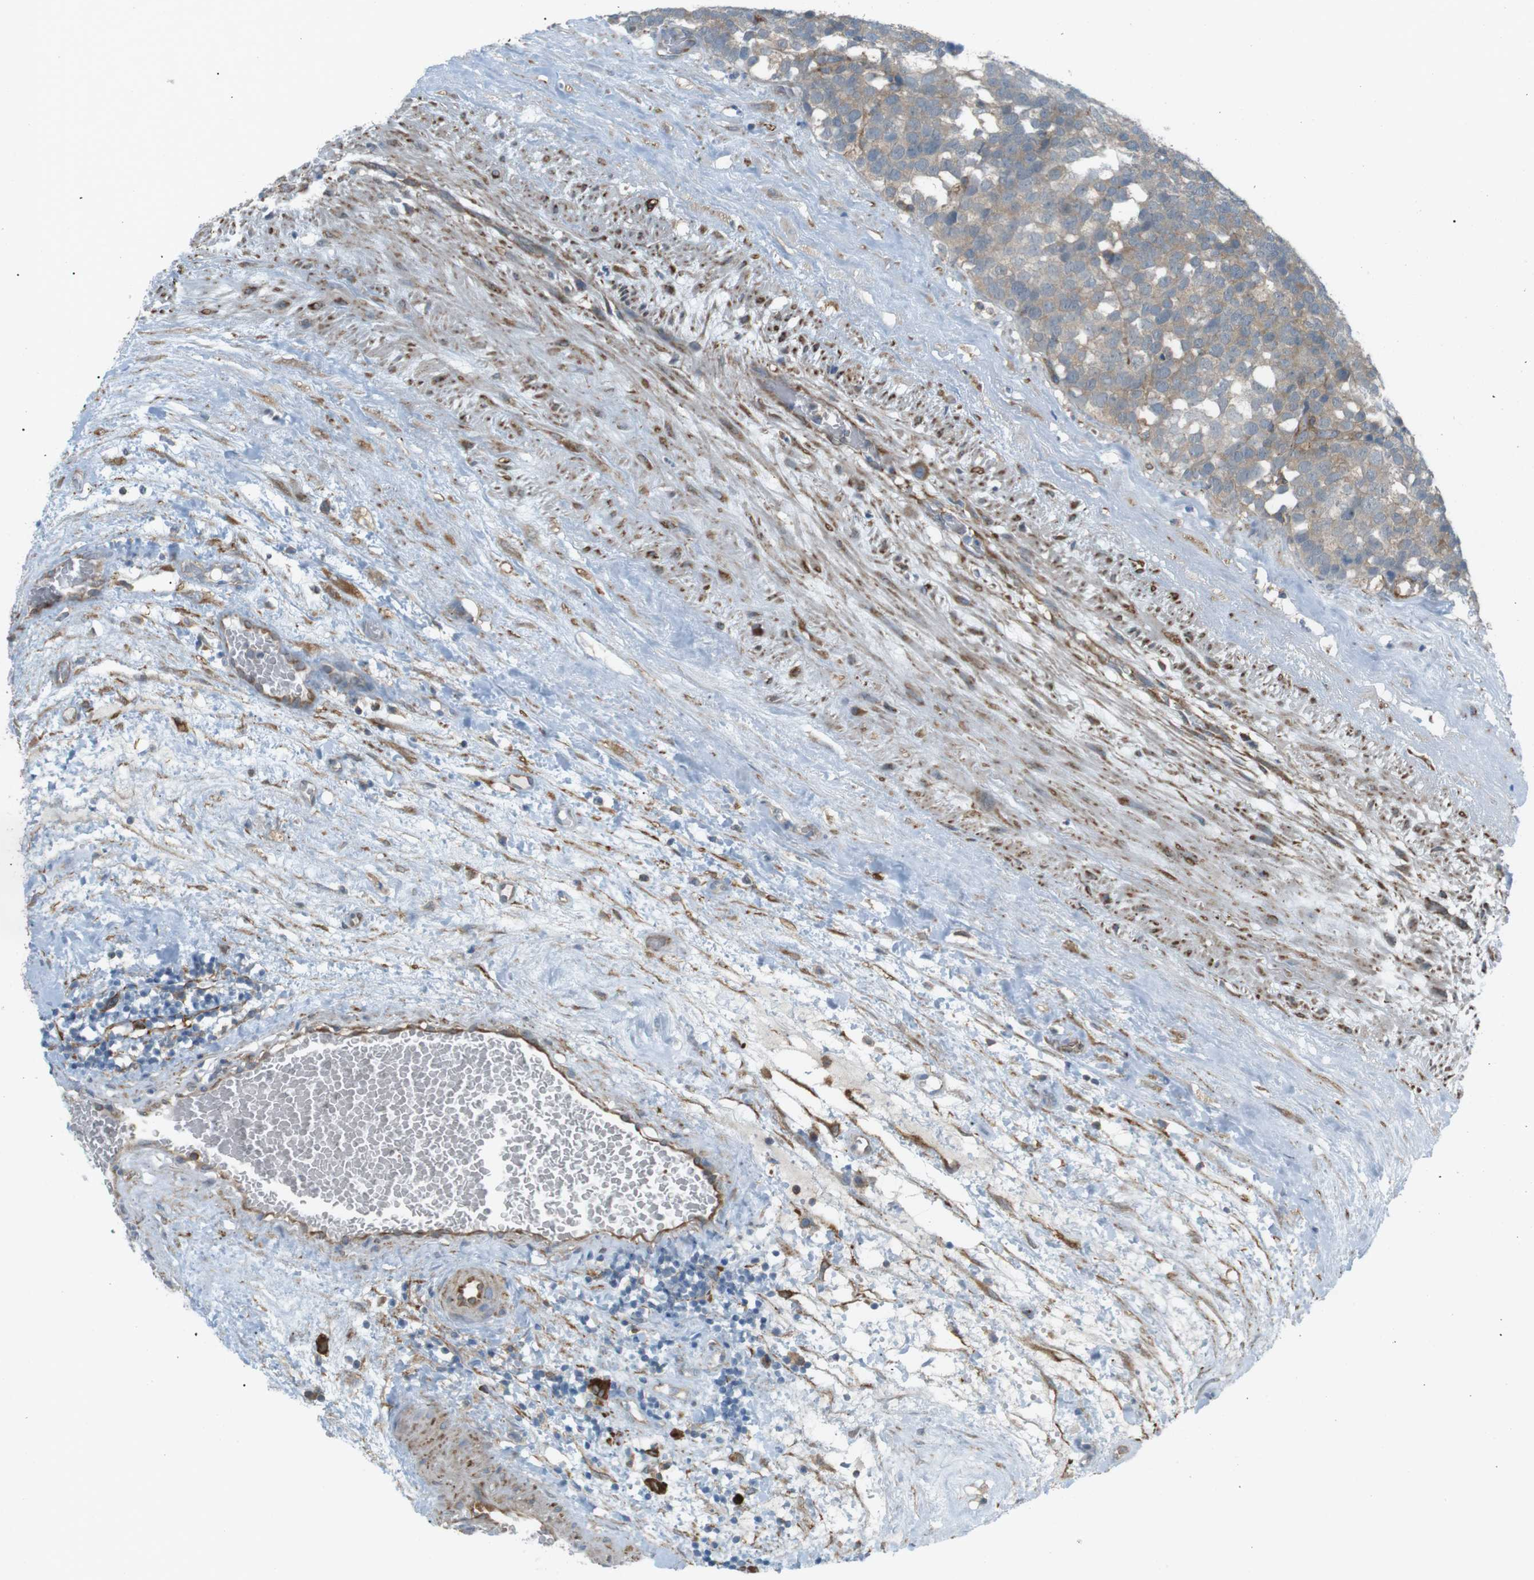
{"staining": {"intensity": "weak", "quantity": ">75%", "location": "cytoplasmic/membranous"}, "tissue": "testis cancer", "cell_type": "Tumor cells", "image_type": "cancer", "snomed": [{"axis": "morphology", "description": "Seminoma, NOS"}, {"axis": "topography", "description": "Testis"}], "caption": "Immunohistochemistry image of testis cancer (seminoma) stained for a protein (brown), which reveals low levels of weak cytoplasmic/membranous positivity in about >75% of tumor cells.", "gene": "PEPD", "patient": {"sex": "male", "age": 71}}